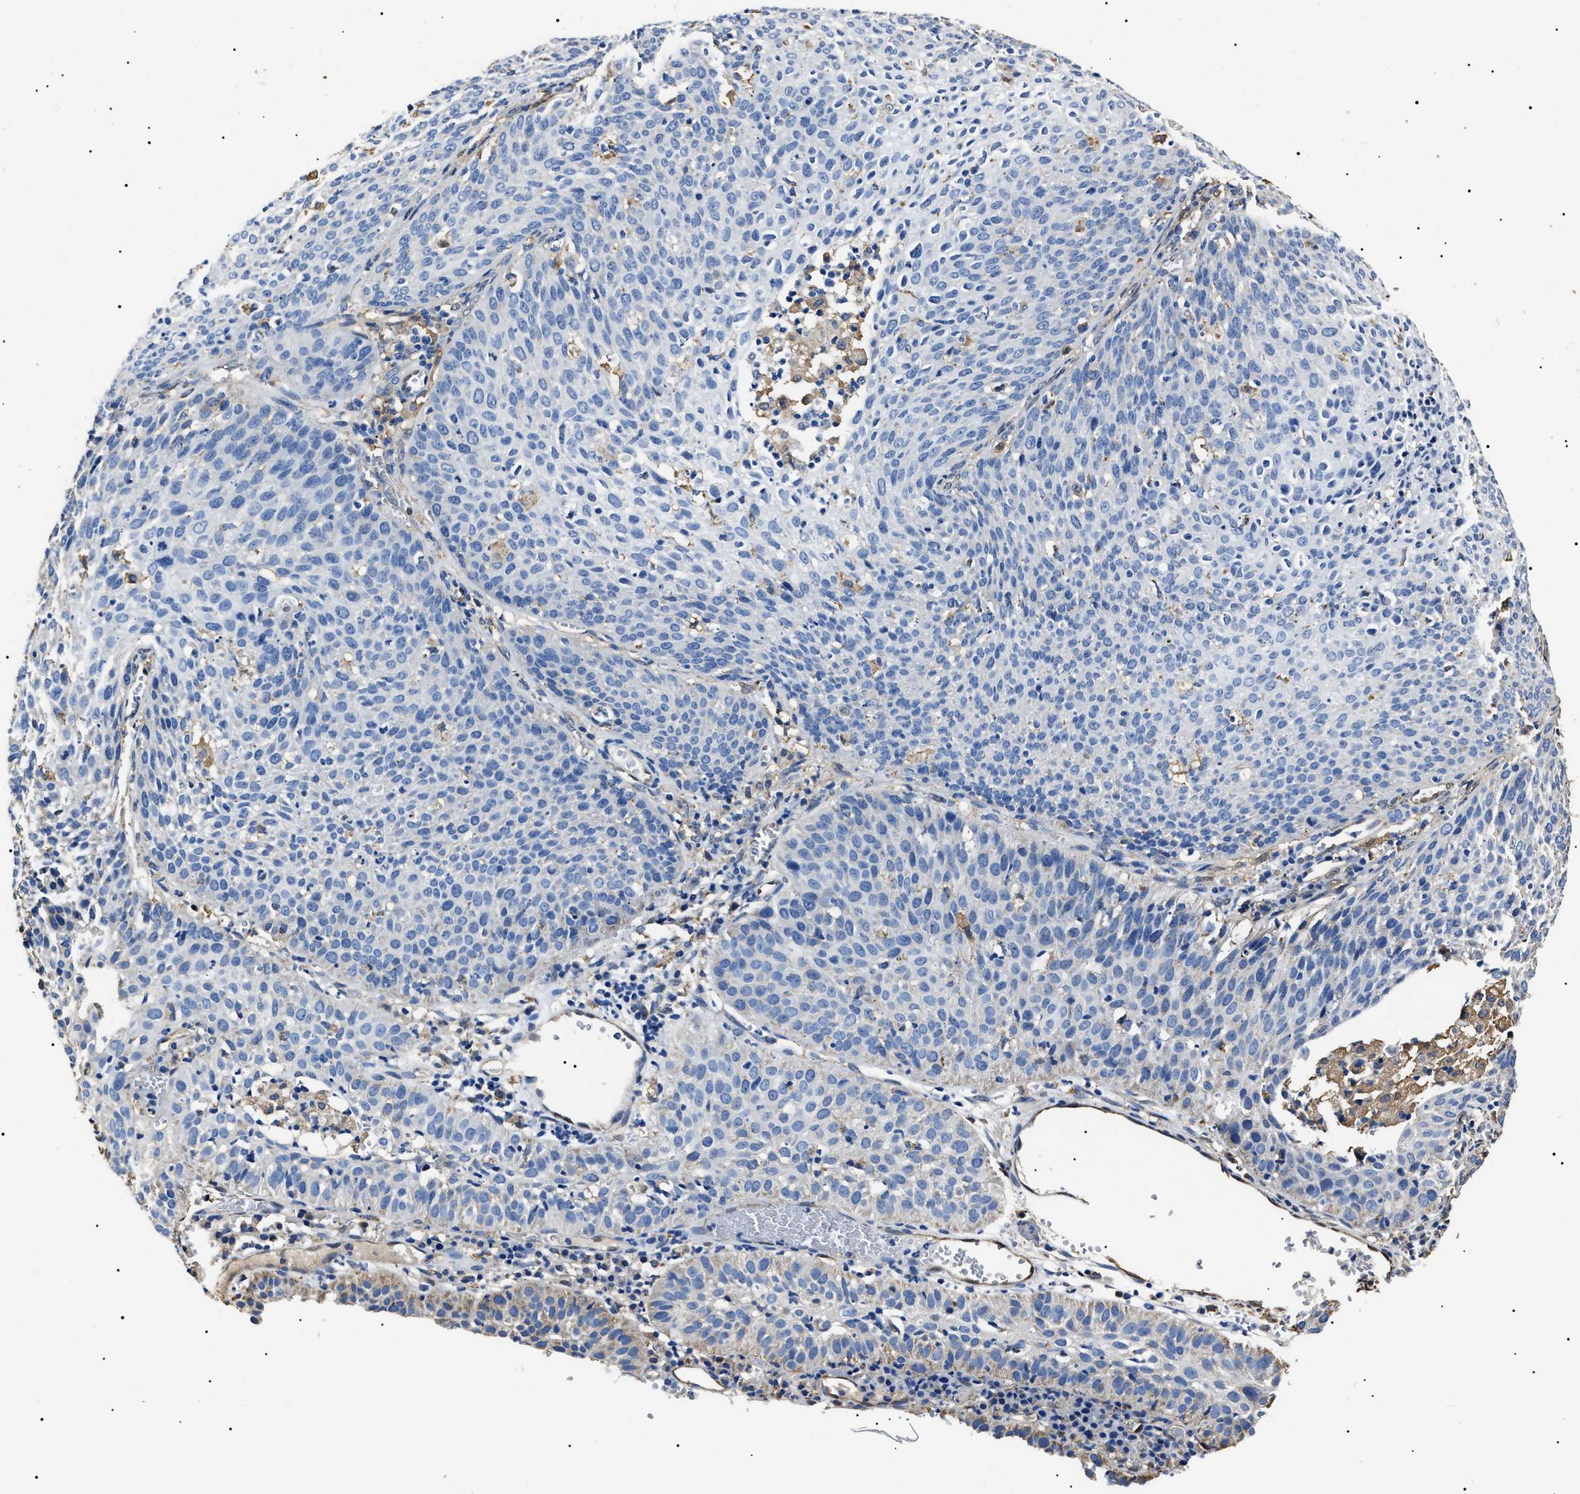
{"staining": {"intensity": "negative", "quantity": "none", "location": "none"}, "tissue": "cervical cancer", "cell_type": "Tumor cells", "image_type": "cancer", "snomed": [{"axis": "morphology", "description": "Squamous cell carcinoma, NOS"}, {"axis": "topography", "description": "Cervix"}], "caption": "The image displays no staining of tumor cells in cervical cancer.", "gene": "ALDH1A1", "patient": {"sex": "female", "age": 38}}